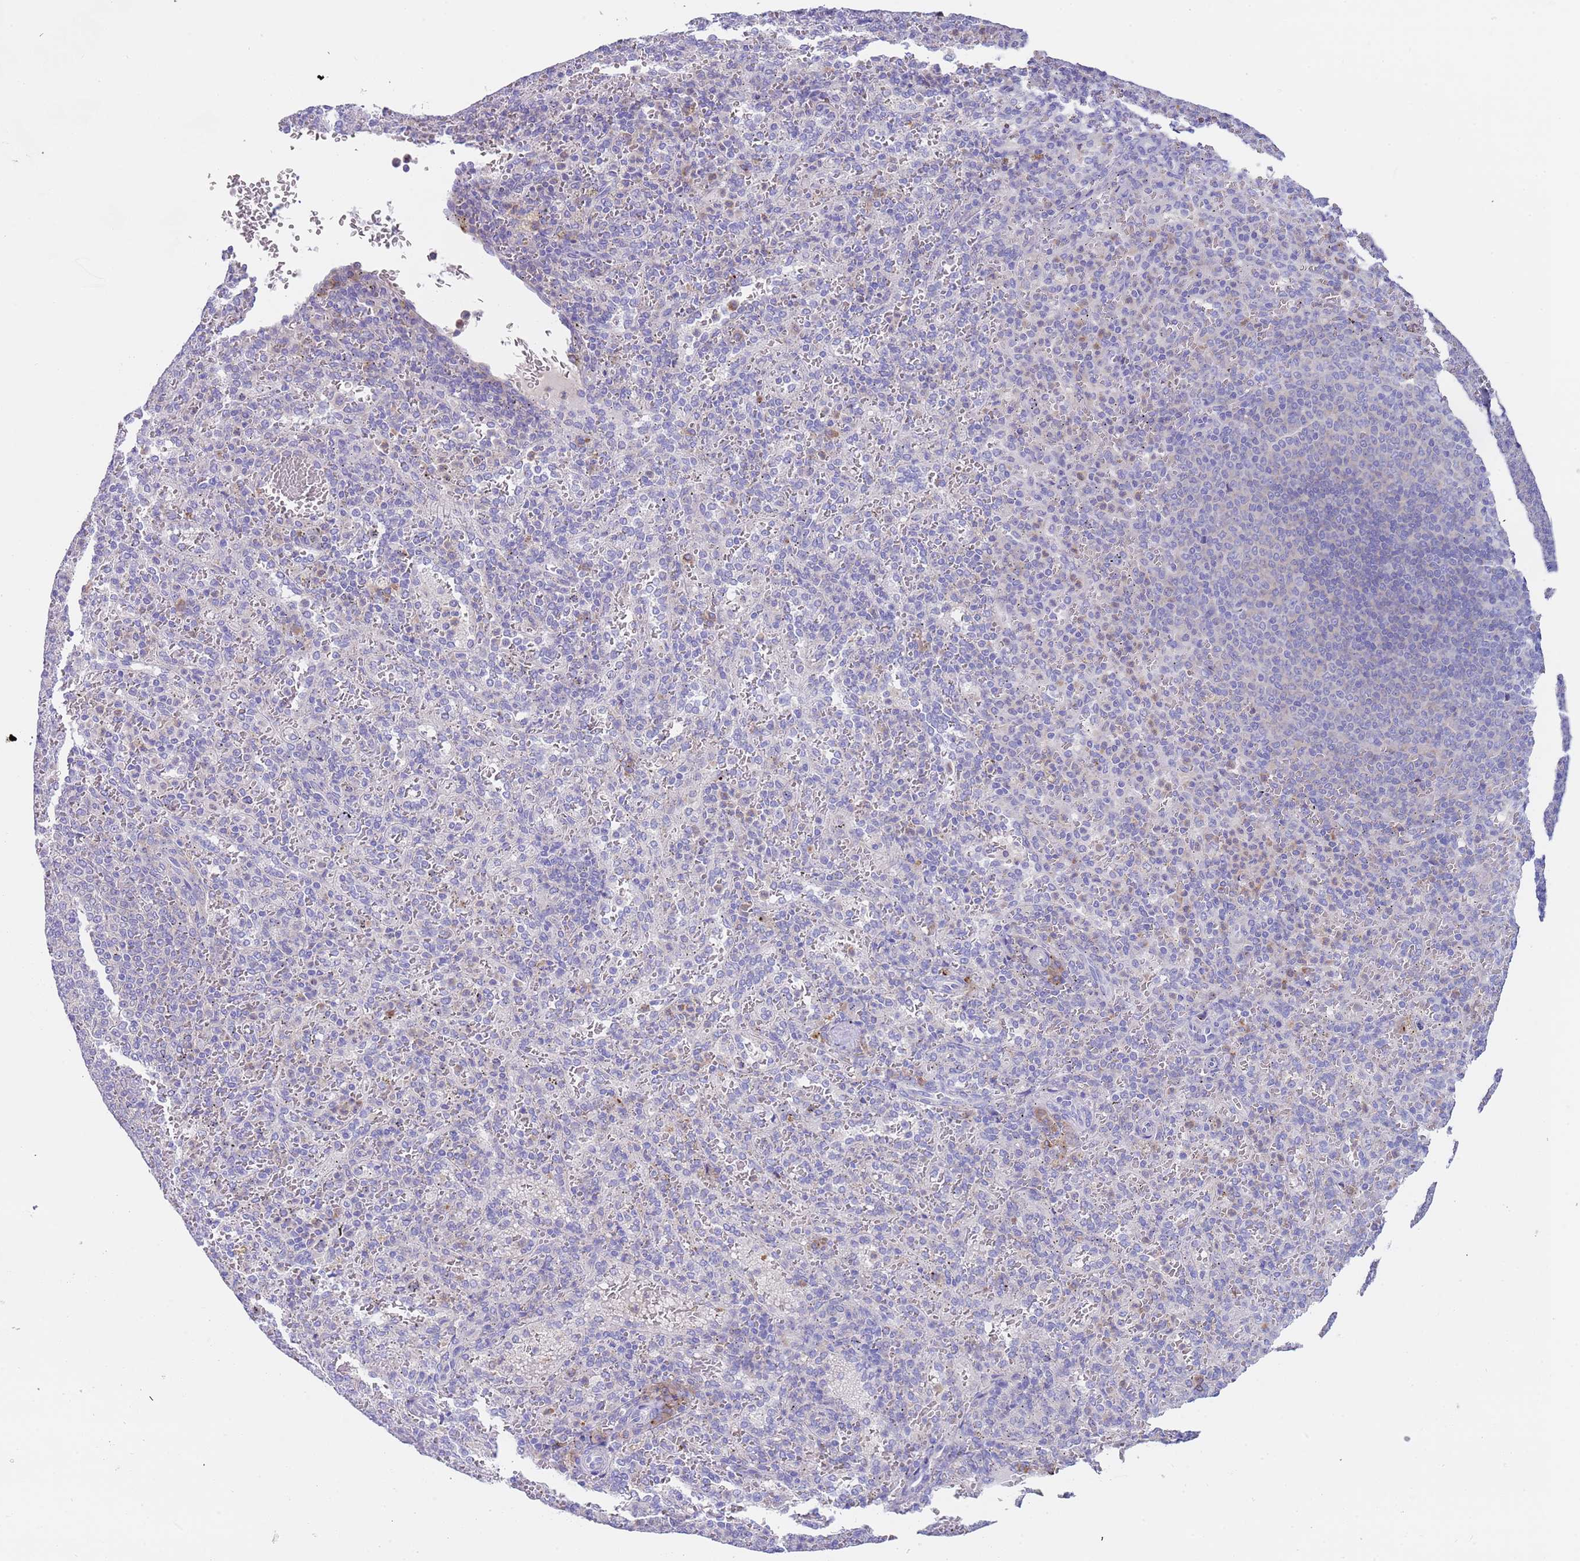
{"staining": {"intensity": "negative", "quantity": "none", "location": "none"}, "tissue": "spleen", "cell_type": "Cells in red pulp", "image_type": "normal", "snomed": [{"axis": "morphology", "description": "Normal tissue, NOS"}, {"axis": "topography", "description": "Spleen"}], "caption": "Immunohistochemistry (IHC) of benign spleen shows no positivity in cells in red pulp.", "gene": "TYW1B", "patient": {"sex": "female", "age": 21}}